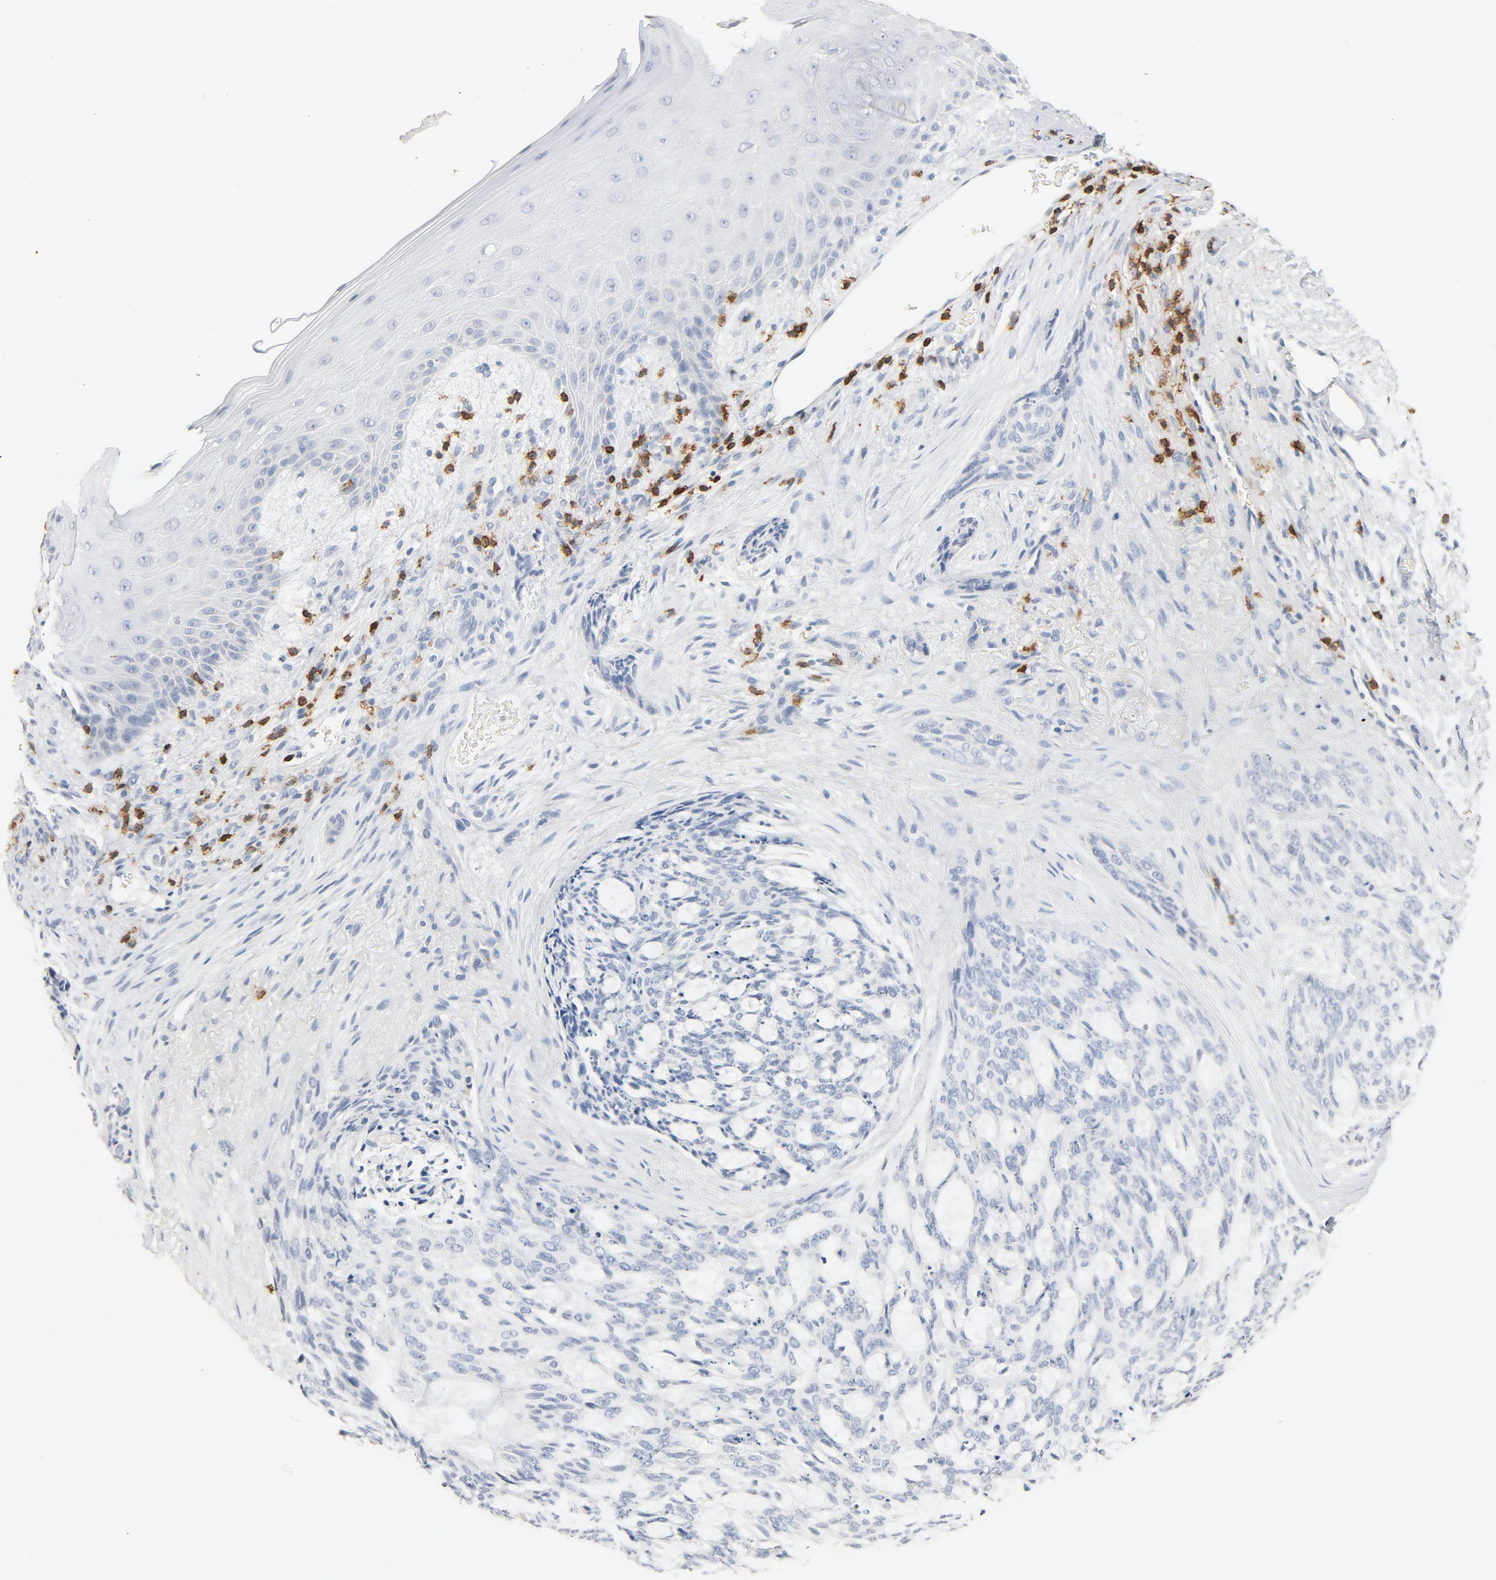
{"staining": {"intensity": "negative", "quantity": "none", "location": "none"}, "tissue": "skin cancer", "cell_type": "Tumor cells", "image_type": "cancer", "snomed": [{"axis": "morphology", "description": "Normal tissue, NOS"}, {"axis": "morphology", "description": "Basal cell carcinoma"}, {"axis": "topography", "description": "Skin"}], "caption": "Skin cancer was stained to show a protein in brown. There is no significant expression in tumor cells. Nuclei are stained in blue.", "gene": "CD247", "patient": {"sex": "female", "age": 71}}